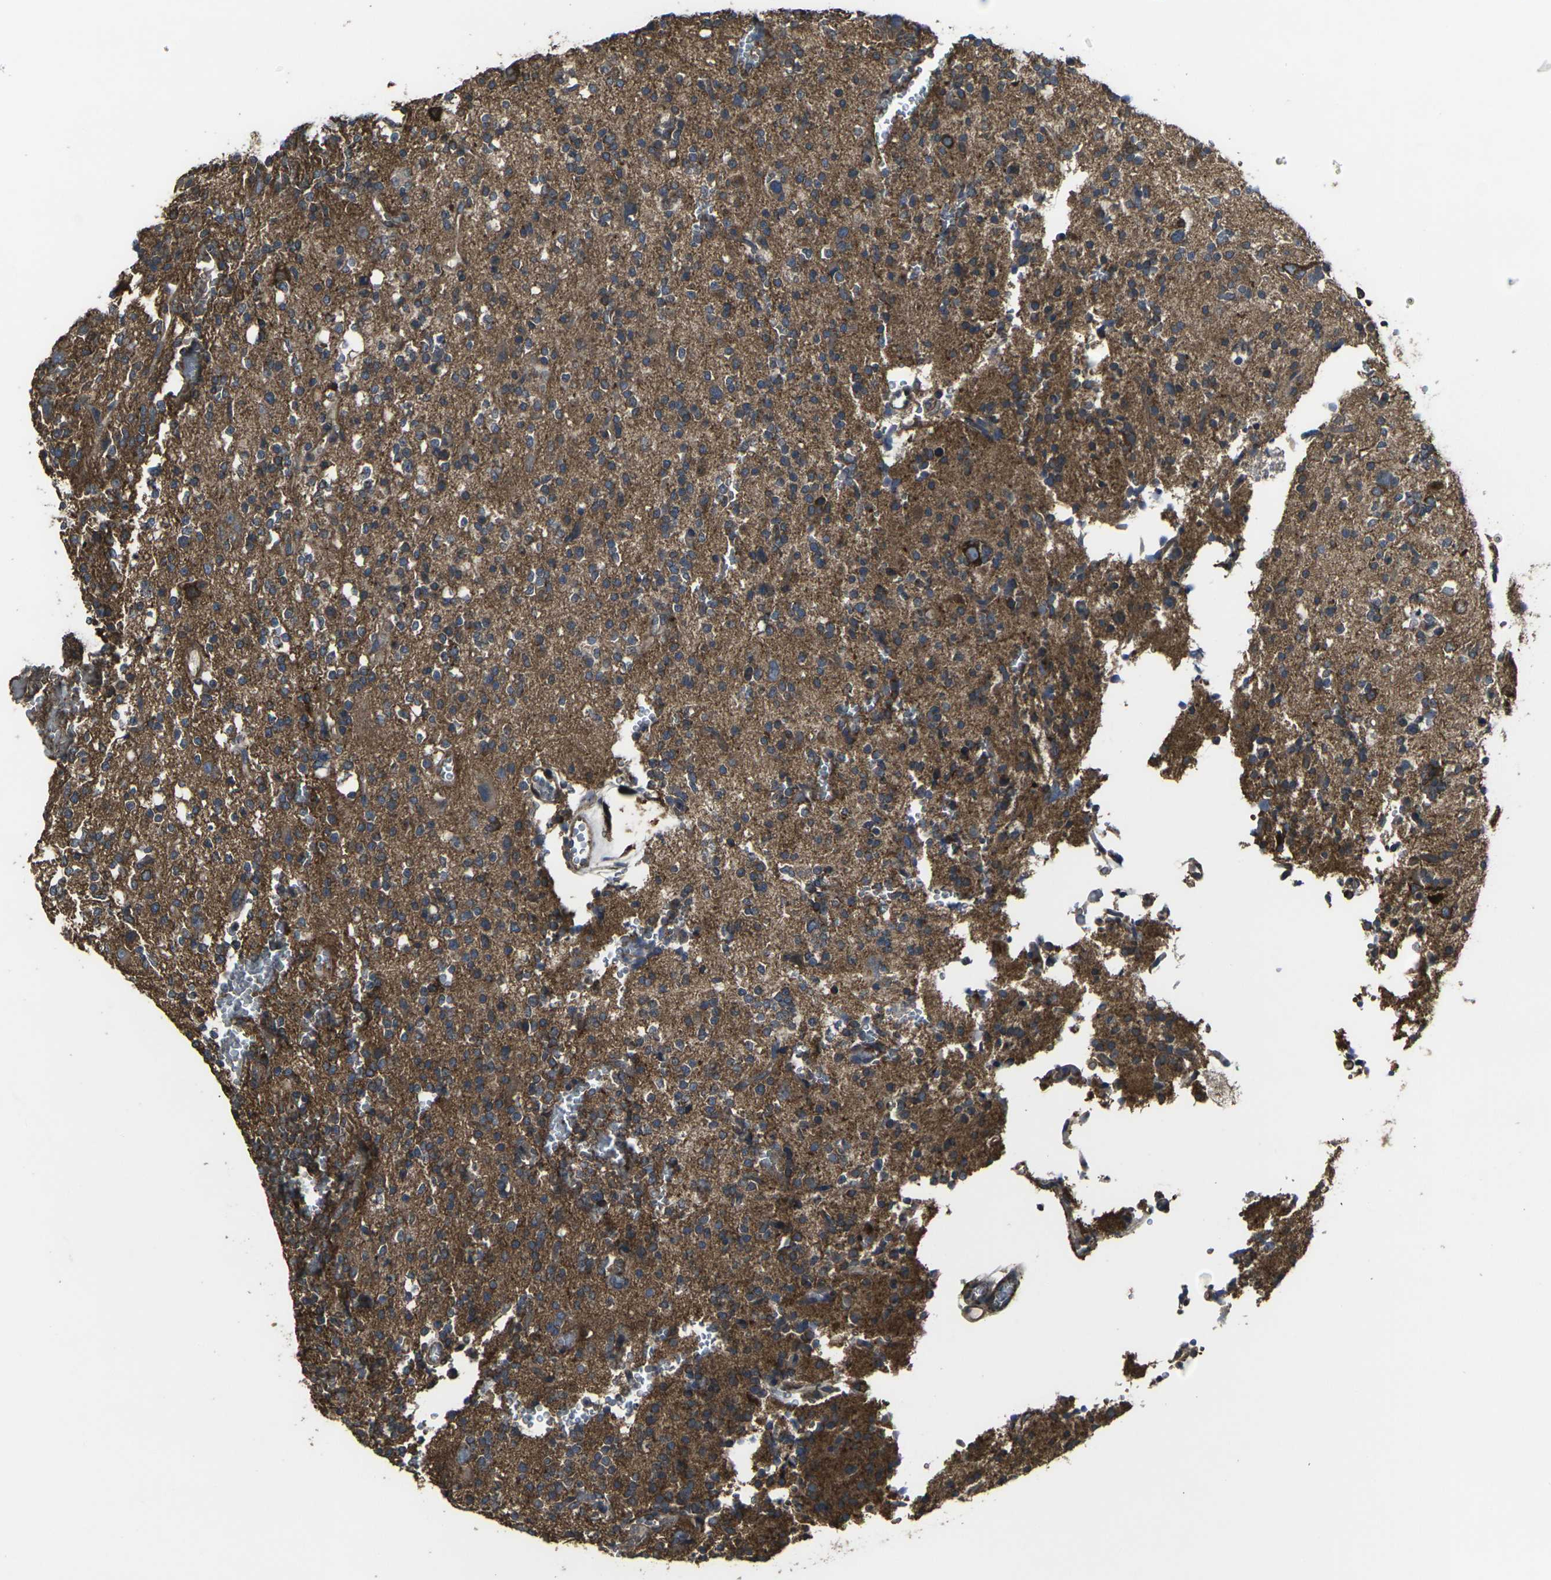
{"staining": {"intensity": "moderate", "quantity": "25%-75%", "location": "cytoplasmic/membranous"}, "tissue": "glioma", "cell_type": "Tumor cells", "image_type": "cancer", "snomed": [{"axis": "morphology", "description": "Glioma, malignant, High grade"}, {"axis": "topography", "description": "Brain"}], "caption": "Malignant glioma (high-grade) stained with a protein marker exhibits moderate staining in tumor cells.", "gene": "PRKACB", "patient": {"sex": "male", "age": 47}}